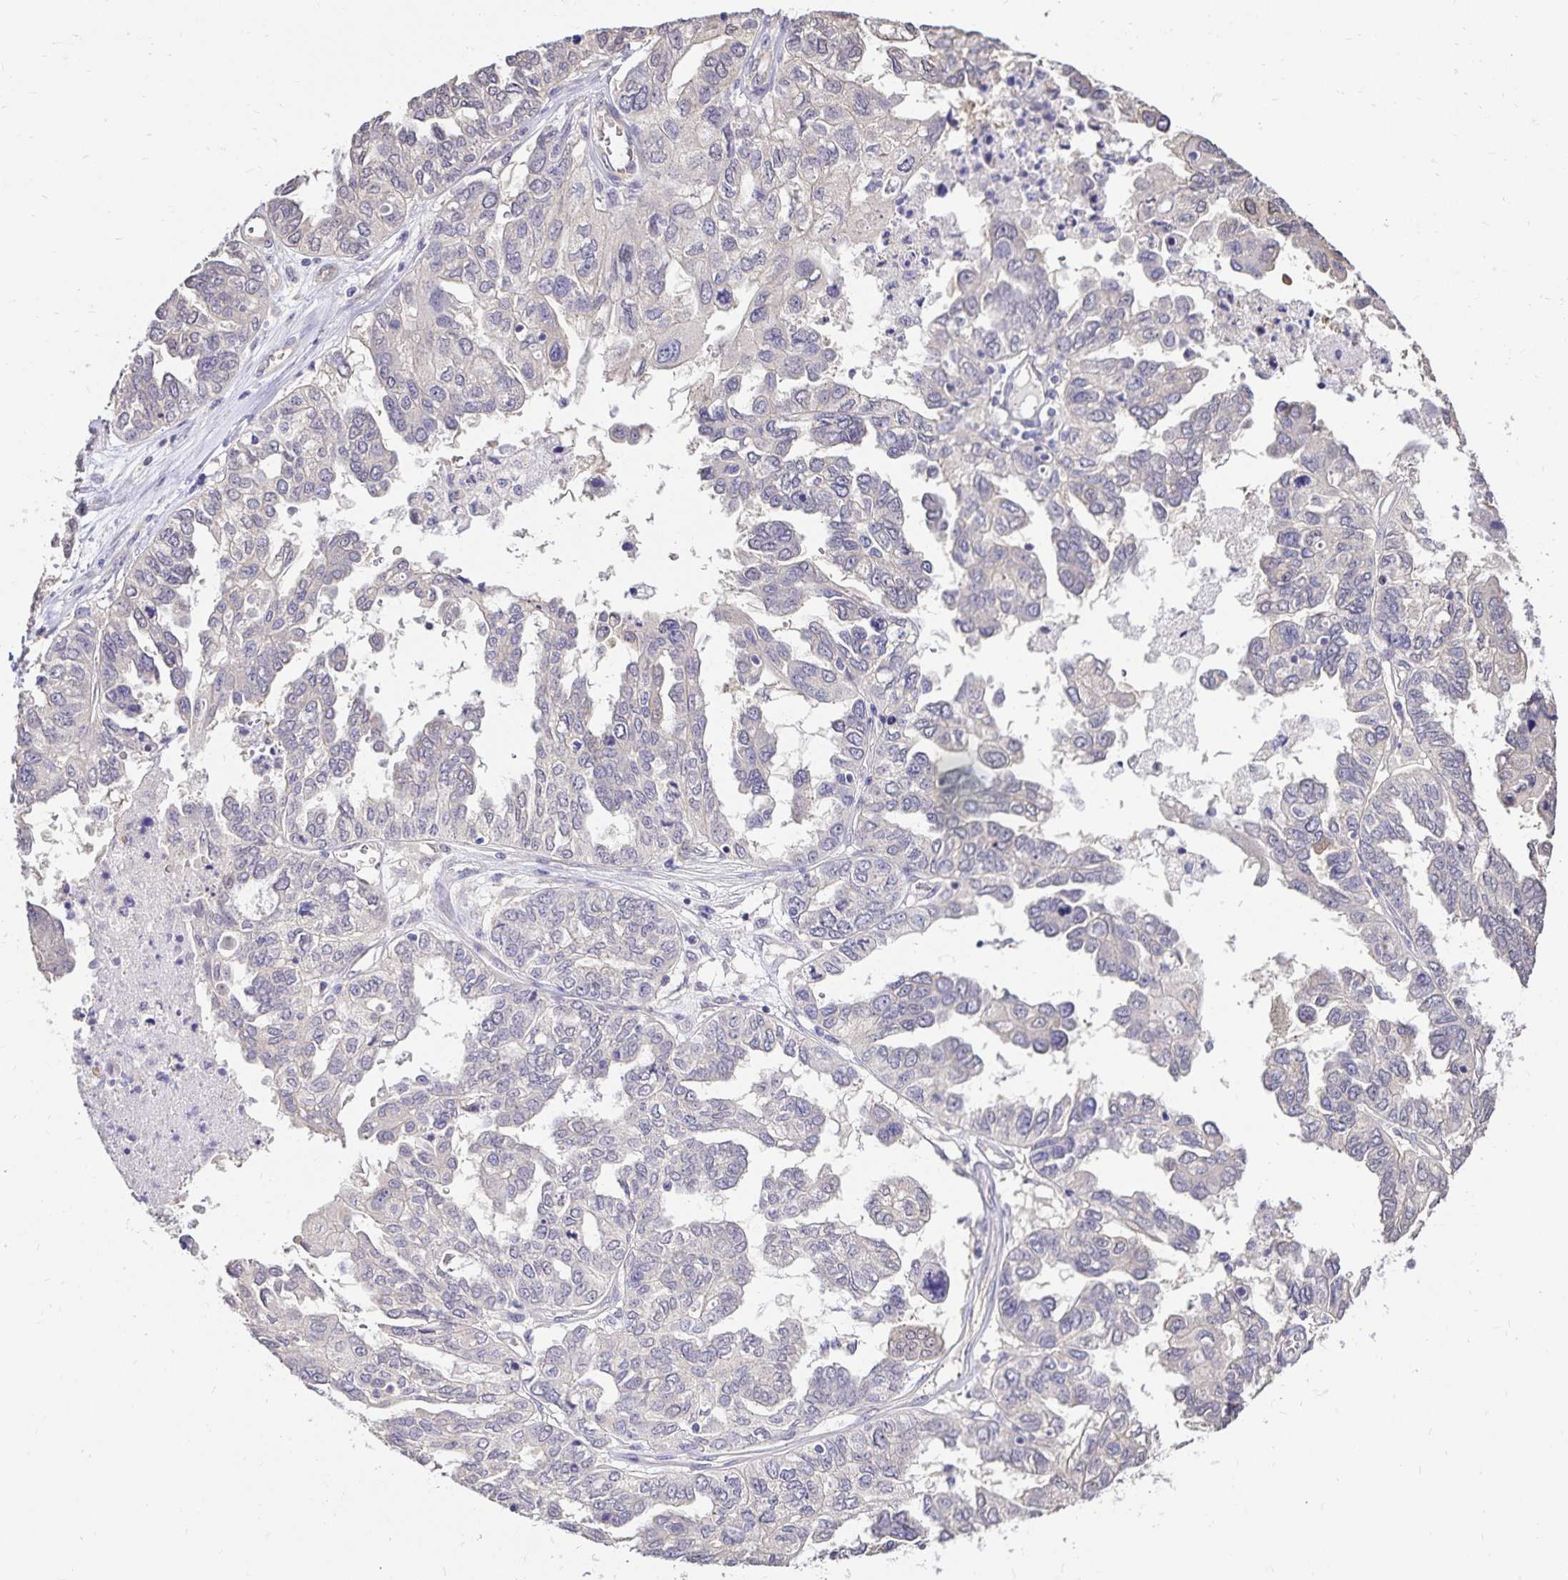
{"staining": {"intensity": "negative", "quantity": "none", "location": "none"}, "tissue": "ovarian cancer", "cell_type": "Tumor cells", "image_type": "cancer", "snomed": [{"axis": "morphology", "description": "Cystadenocarcinoma, serous, NOS"}, {"axis": "topography", "description": "Ovary"}], "caption": "This is an immunohistochemistry (IHC) photomicrograph of human ovarian serous cystadenocarcinoma. There is no positivity in tumor cells.", "gene": "SLC9A1", "patient": {"sex": "female", "age": 53}}